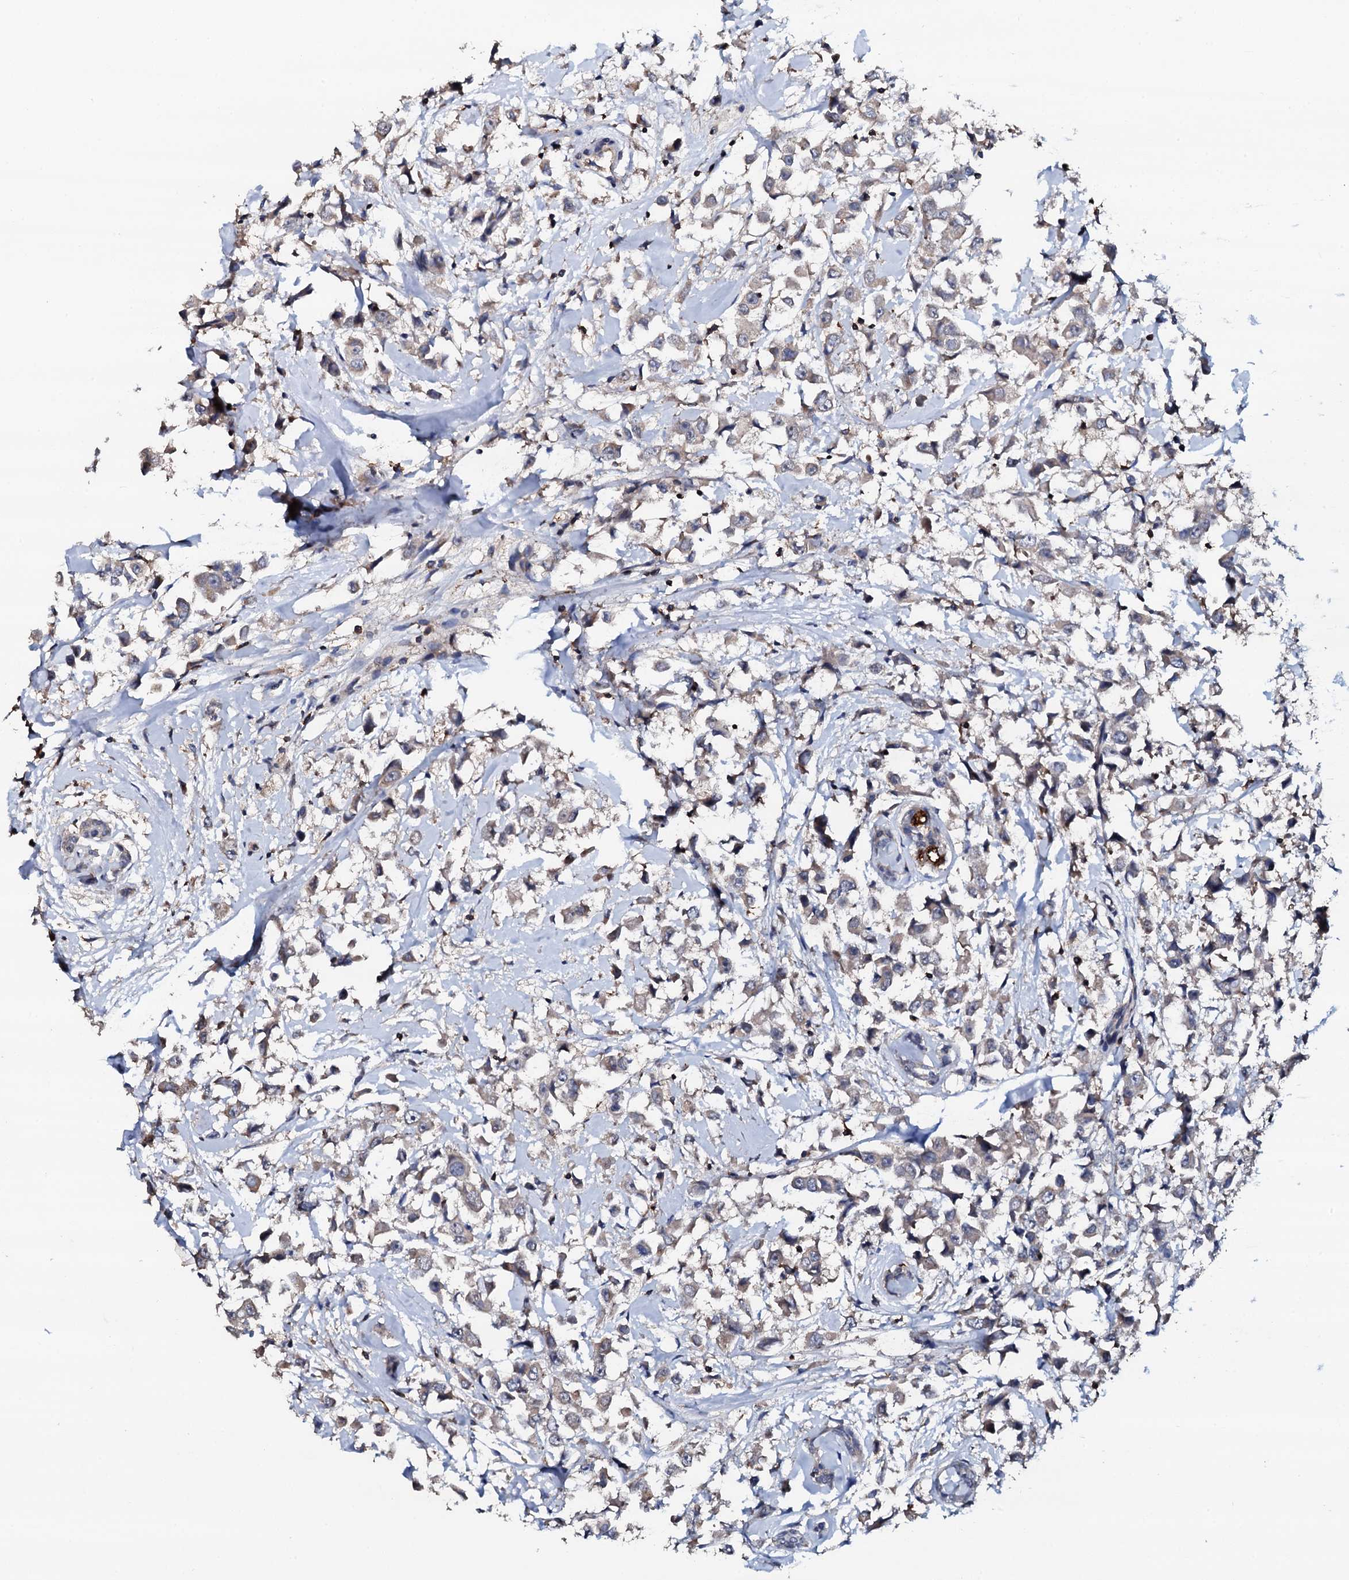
{"staining": {"intensity": "weak", "quantity": "<25%", "location": "cytoplasmic/membranous"}, "tissue": "breast cancer", "cell_type": "Tumor cells", "image_type": "cancer", "snomed": [{"axis": "morphology", "description": "Duct carcinoma"}, {"axis": "topography", "description": "Breast"}], "caption": "Tumor cells show no significant protein staining in breast intraductal carcinoma.", "gene": "GRK2", "patient": {"sex": "female", "age": 61}}